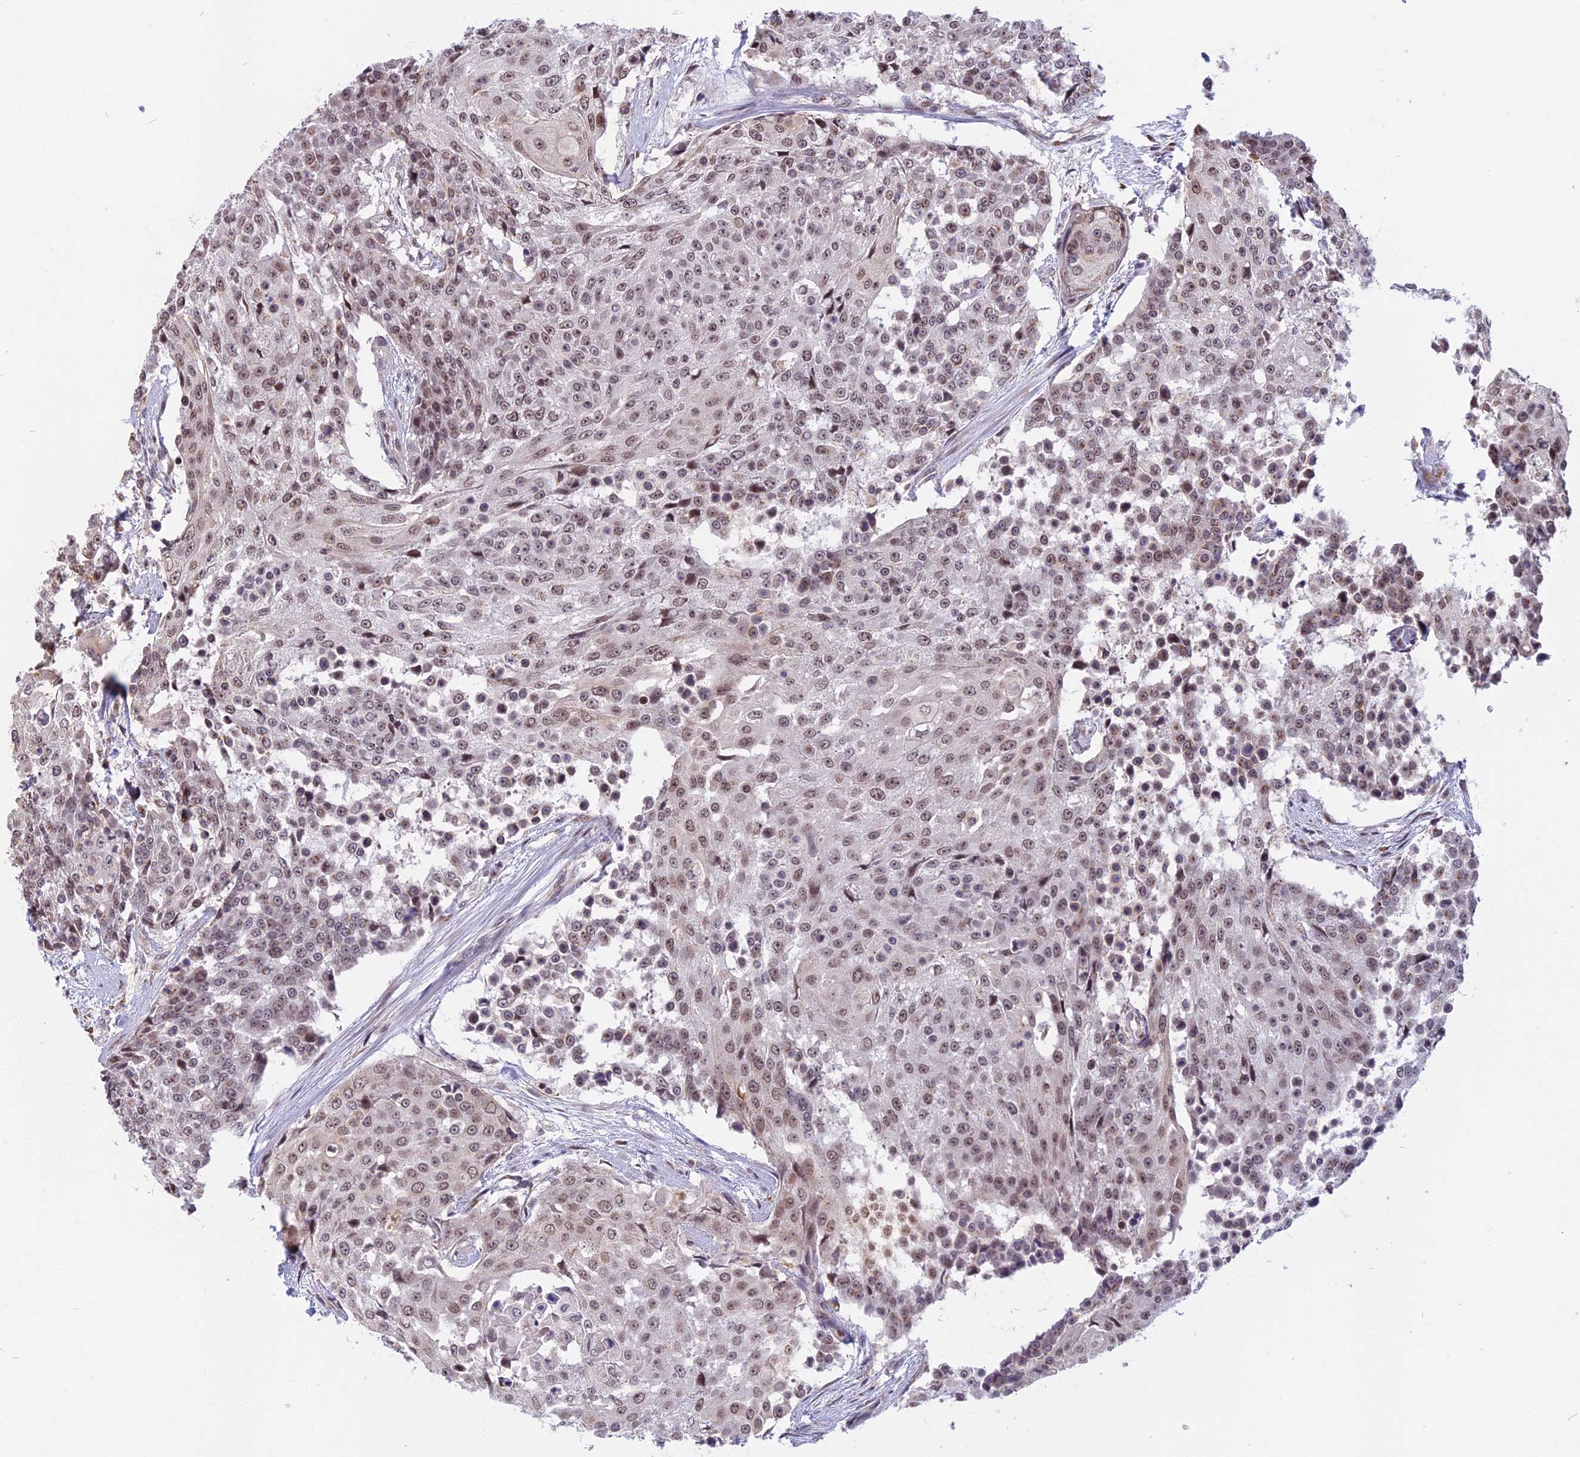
{"staining": {"intensity": "weak", "quantity": "25%-75%", "location": "nuclear"}, "tissue": "urothelial cancer", "cell_type": "Tumor cells", "image_type": "cancer", "snomed": [{"axis": "morphology", "description": "Urothelial carcinoma, High grade"}, {"axis": "topography", "description": "Urinary bladder"}], "caption": "An immunohistochemistry micrograph of neoplastic tissue is shown. Protein staining in brown shows weak nuclear positivity in urothelial carcinoma (high-grade) within tumor cells.", "gene": "CCDC113", "patient": {"sex": "female", "age": 63}}